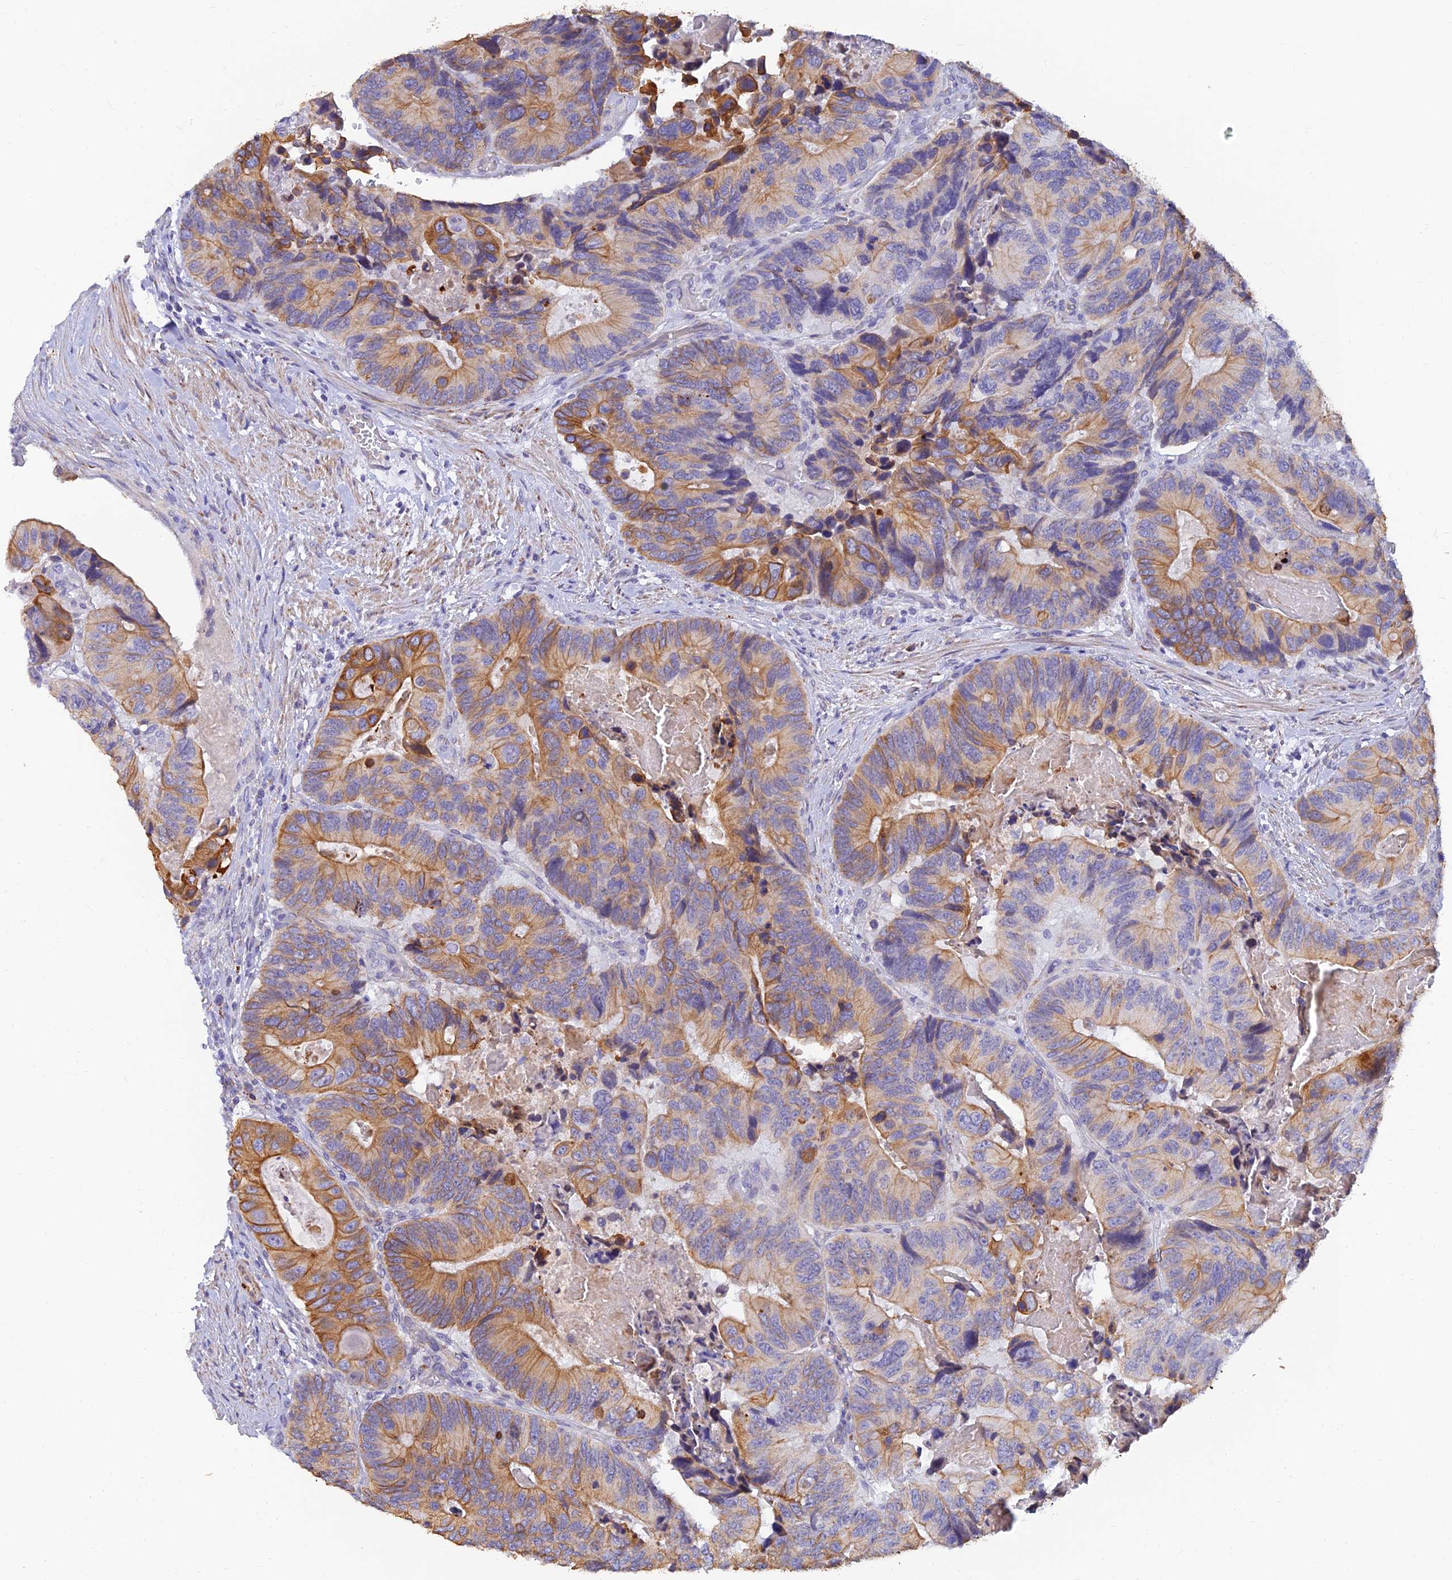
{"staining": {"intensity": "moderate", "quantity": "25%-75%", "location": "cytoplasmic/membranous"}, "tissue": "colorectal cancer", "cell_type": "Tumor cells", "image_type": "cancer", "snomed": [{"axis": "morphology", "description": "Adenocarcinoma, NOS"}, {"axis": "topography", "description": "Colon"}], "caption": "Immunohistochemistry (IHC) image of neoplastic tissue: colorectal cancer stained using immunohistochemistry (IHC) shows medium levels of moderate protein expression localized specifically in the cytoplasmic/membranous of tumor cells, appearing as a cytoplasmic/membranous brown color.", "gene": "ALDH1L2", "patient": {"sex": "male", "age": 84}}